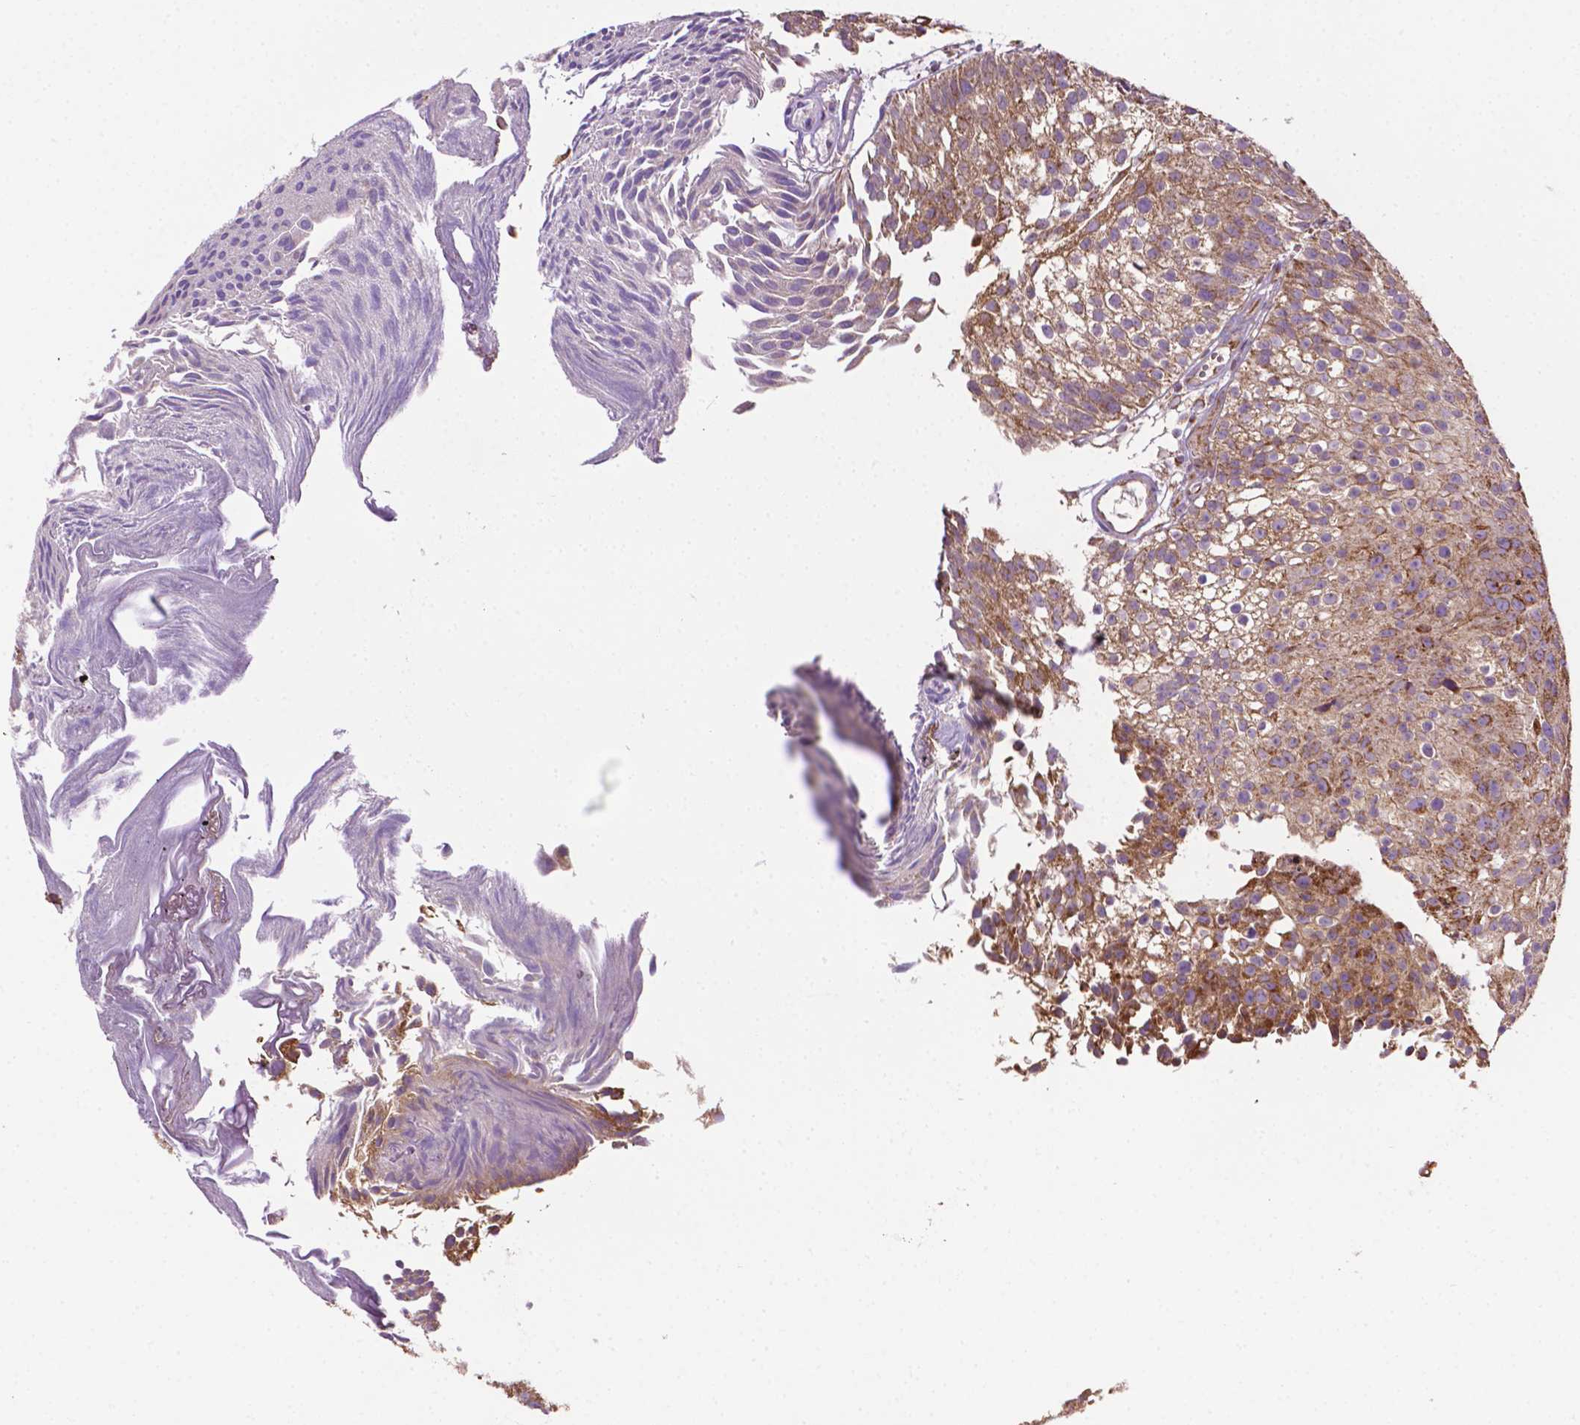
{"staining": {"intensity": "moderate", "quantity": ">75%", "location": "cytoplasmic/membranous"}, "tissue": "urothelial cancer", "cell_type": "Tumor cells", "image_type": "cancer", "snomed": [{"axis": "morphology", "description": "Urothelial carcinoma, Low grade"}, {"axis": "topography", "description": "Urinary bladder"}], "caption": "Brown immunohistochemical staining in human urothelial cancer exhibits moderate cytoplasmic/membranous expression in approximately >75% of tumor cells. (DAB IHC, brown staining for protein, blue staining for nuclei).", "gene": "ILVBL", "patient": {"sex": "male", "age": 70}}